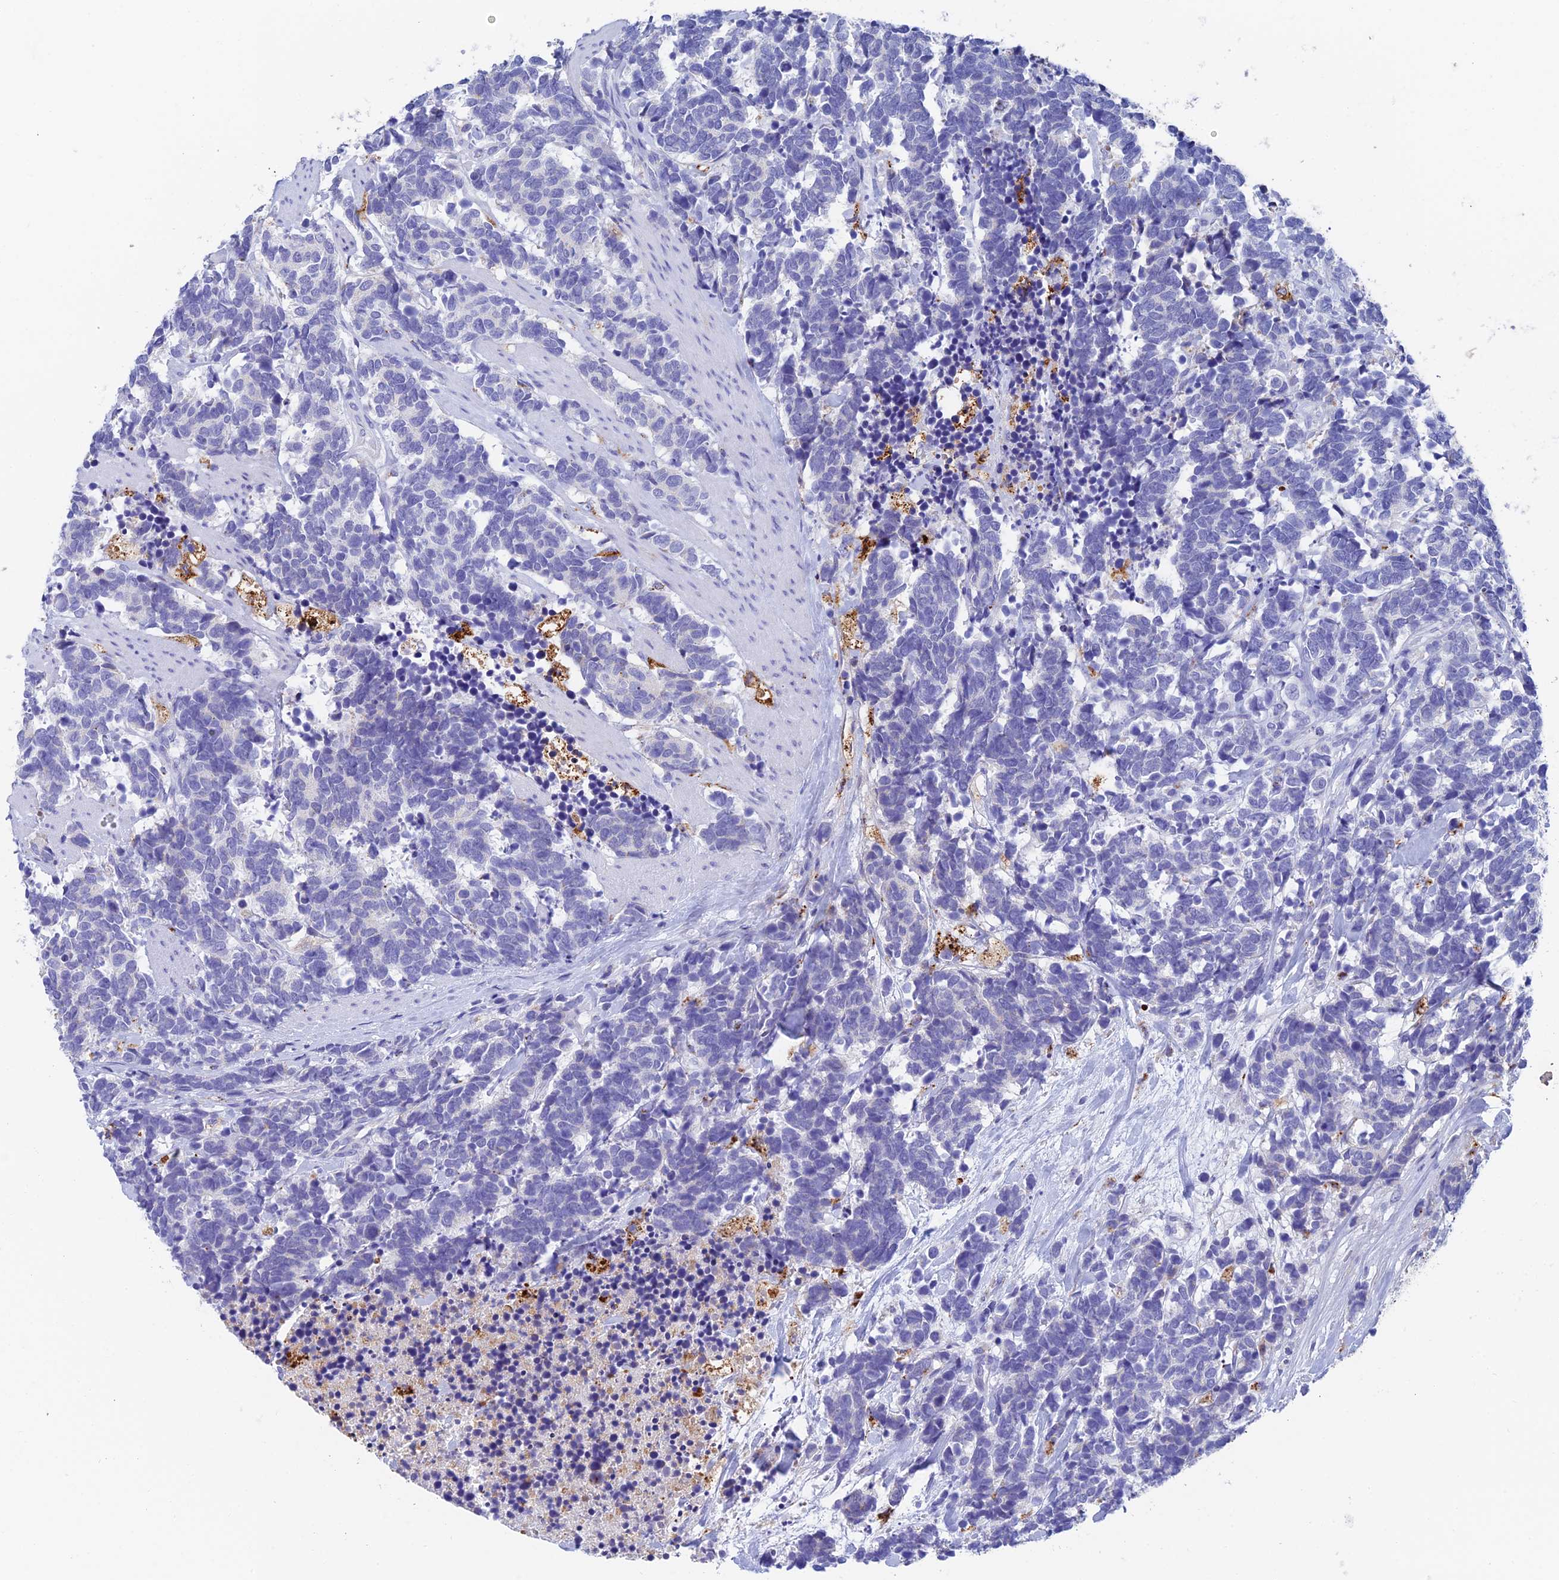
{"staining": {"intensity": "negative", "quantity": "none", "location": "none"}, "tissue": "carcinoid", "cell_type": "Tumor cells", "image_type": "cancer", "snomed": [{"axis": "morphology", "description": "Carcinoma, NOS"}, {"axis": "morphology", "description": "Carcinoid, malignant, NOS"}, {"axis": "topography", "description": "Prostate"}], "caption": "Human carcinoma stained for a protein using immunohistochemistry displays no staining in tumor cells.", "gene": "ADAMTS13", "patient": {"sex": "male", "age": 57}}